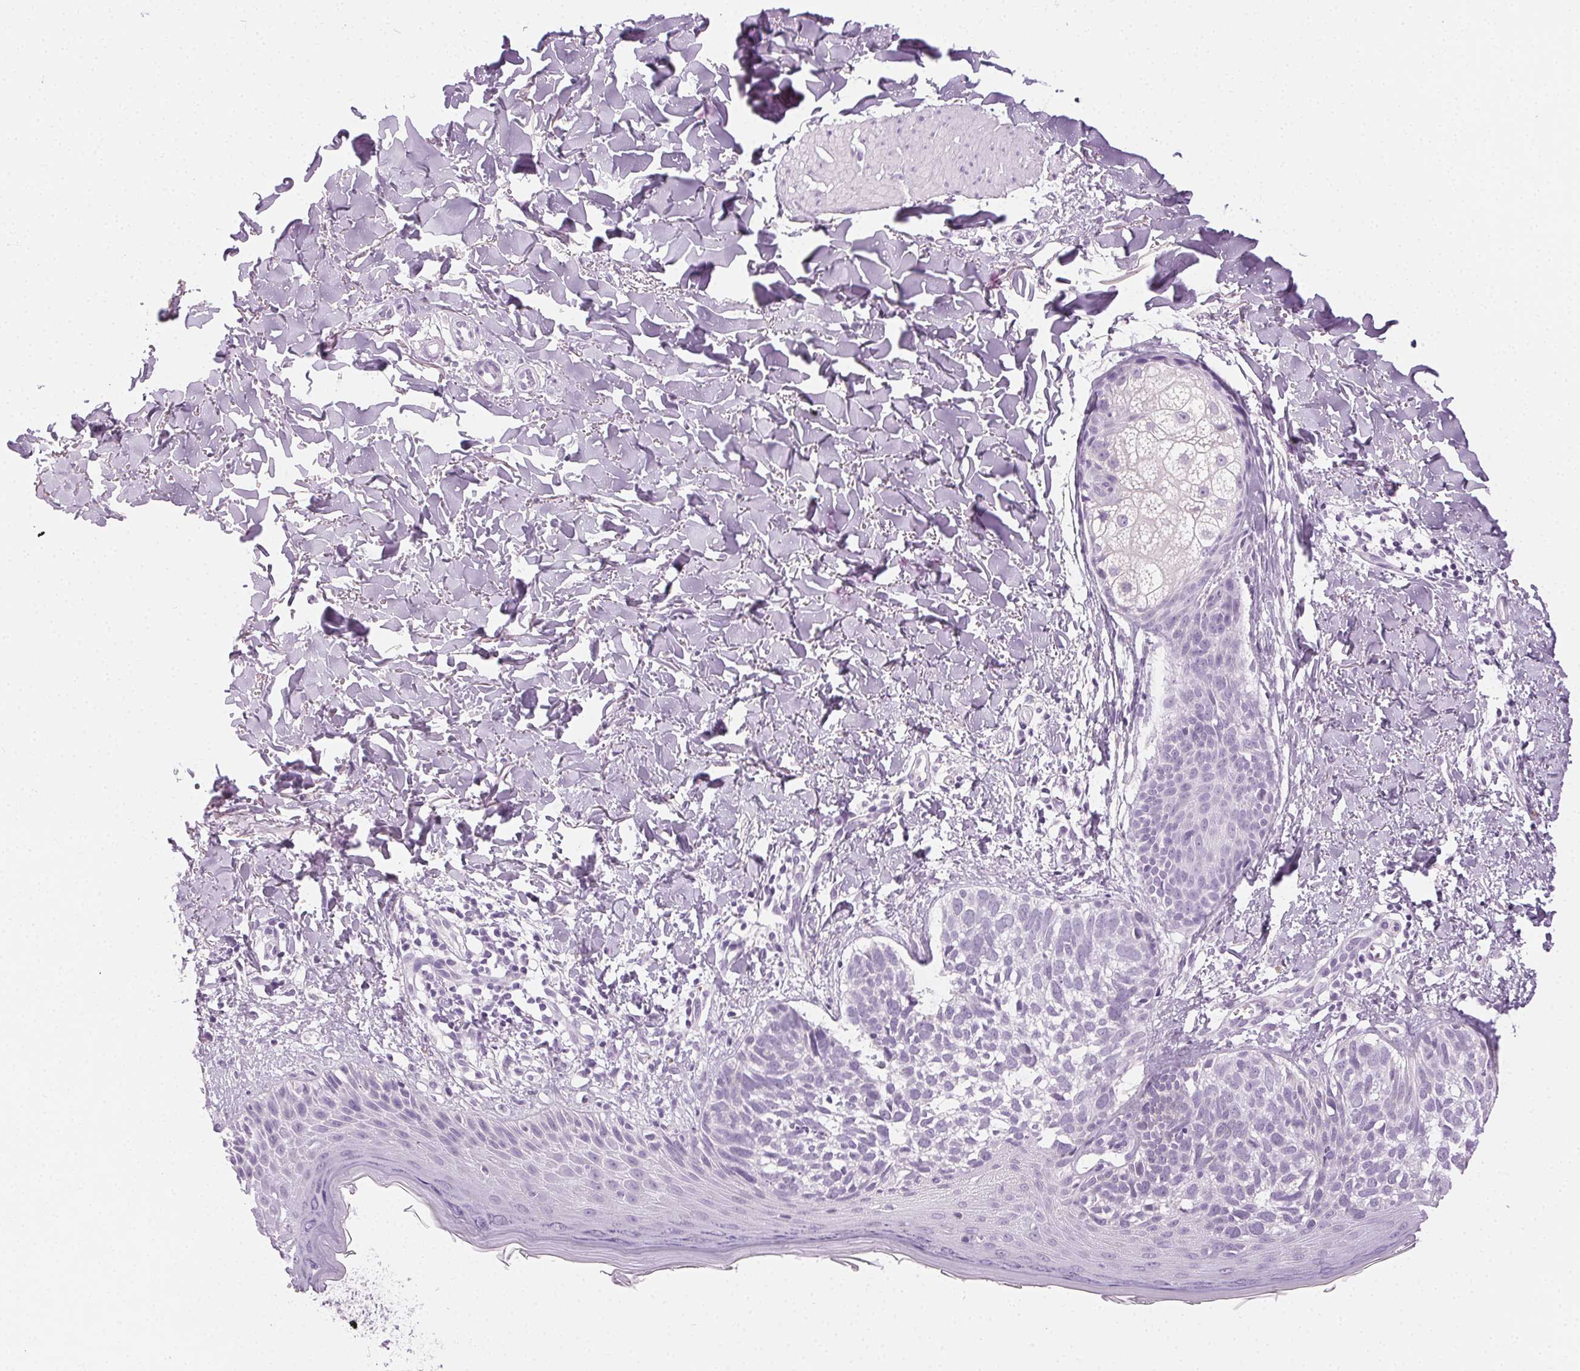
{"staining": {"intensity": "negative", "quantity": "none", "location": "none"}, "tissue": "skin cancer", "cell_type": "Tumor cells", "image_type": "cancer", "snomed": [{"axis": "morphology", "description": "Basal cell carcinoma"}, {"axis": "topography", "description": "Skin"}], "caption": "High power microscopy histopathology image of an immunohistochemistry (IHC) image of skin cancer, revealing no significant expression in tumor cells.", "gene": "MPO", "patient": {"sex": "female", "age": 45}}